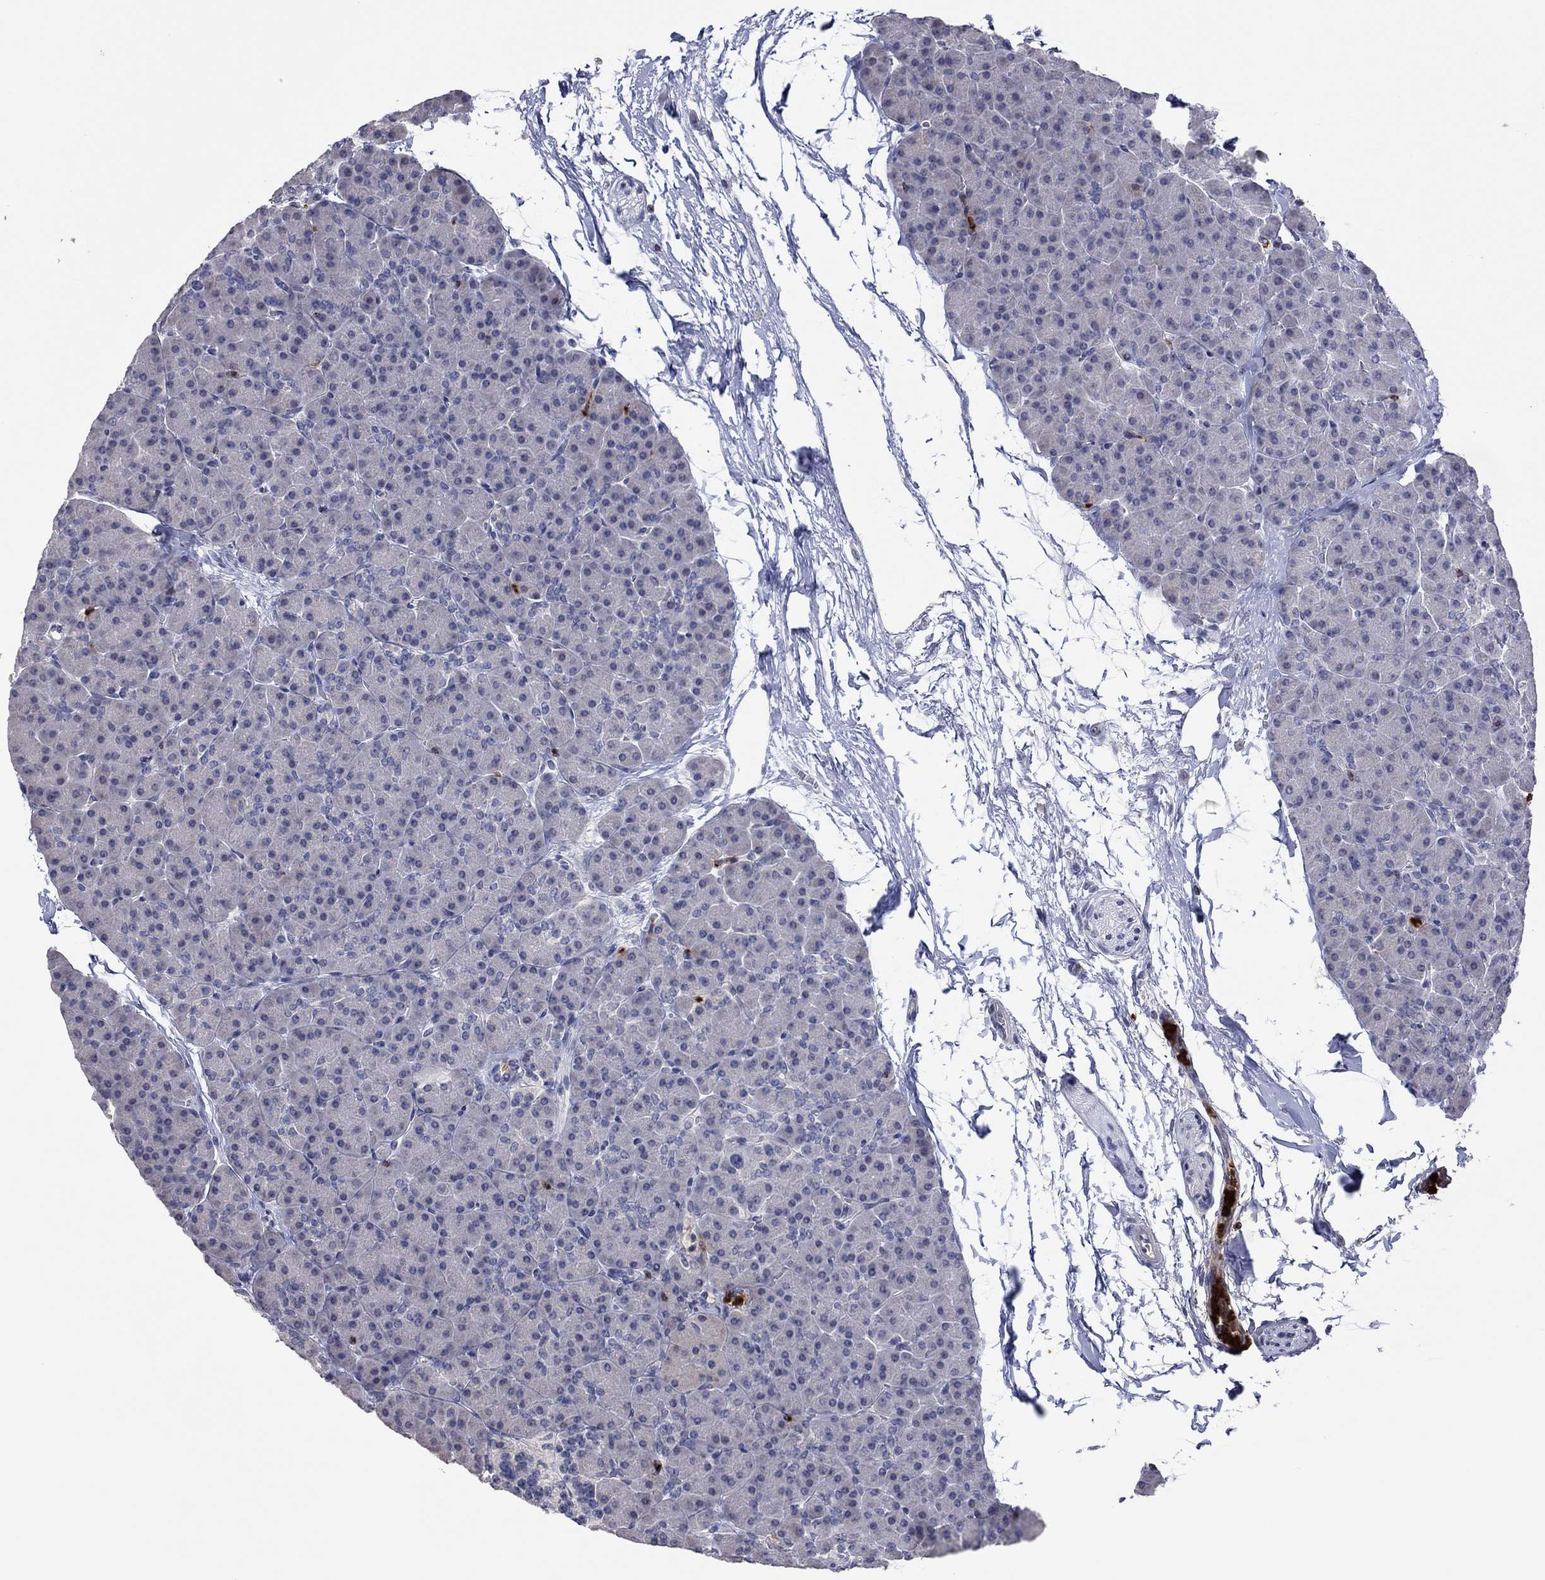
{"staining": {"intensity": "negative", "quantity": "none", "location": "none"}, "tissue": "pancreas", "cell_type": "Exocrine glandular cells", "image_type": "normal", "snomed": [{"axis": "morphology", "description": "Normal tissue, NOS"}, {"axis": "topography", "description": "Pancreas"}], "caption": "Exocrine glandular cells are negative for brown protein staining in normal pancreas. (Brightfield microscopy of DAB (3,3'-diaminobenzidine) IHC at high magnification).", "gene": "CCL5", "patient": {"sex": "female", "age": 44}}